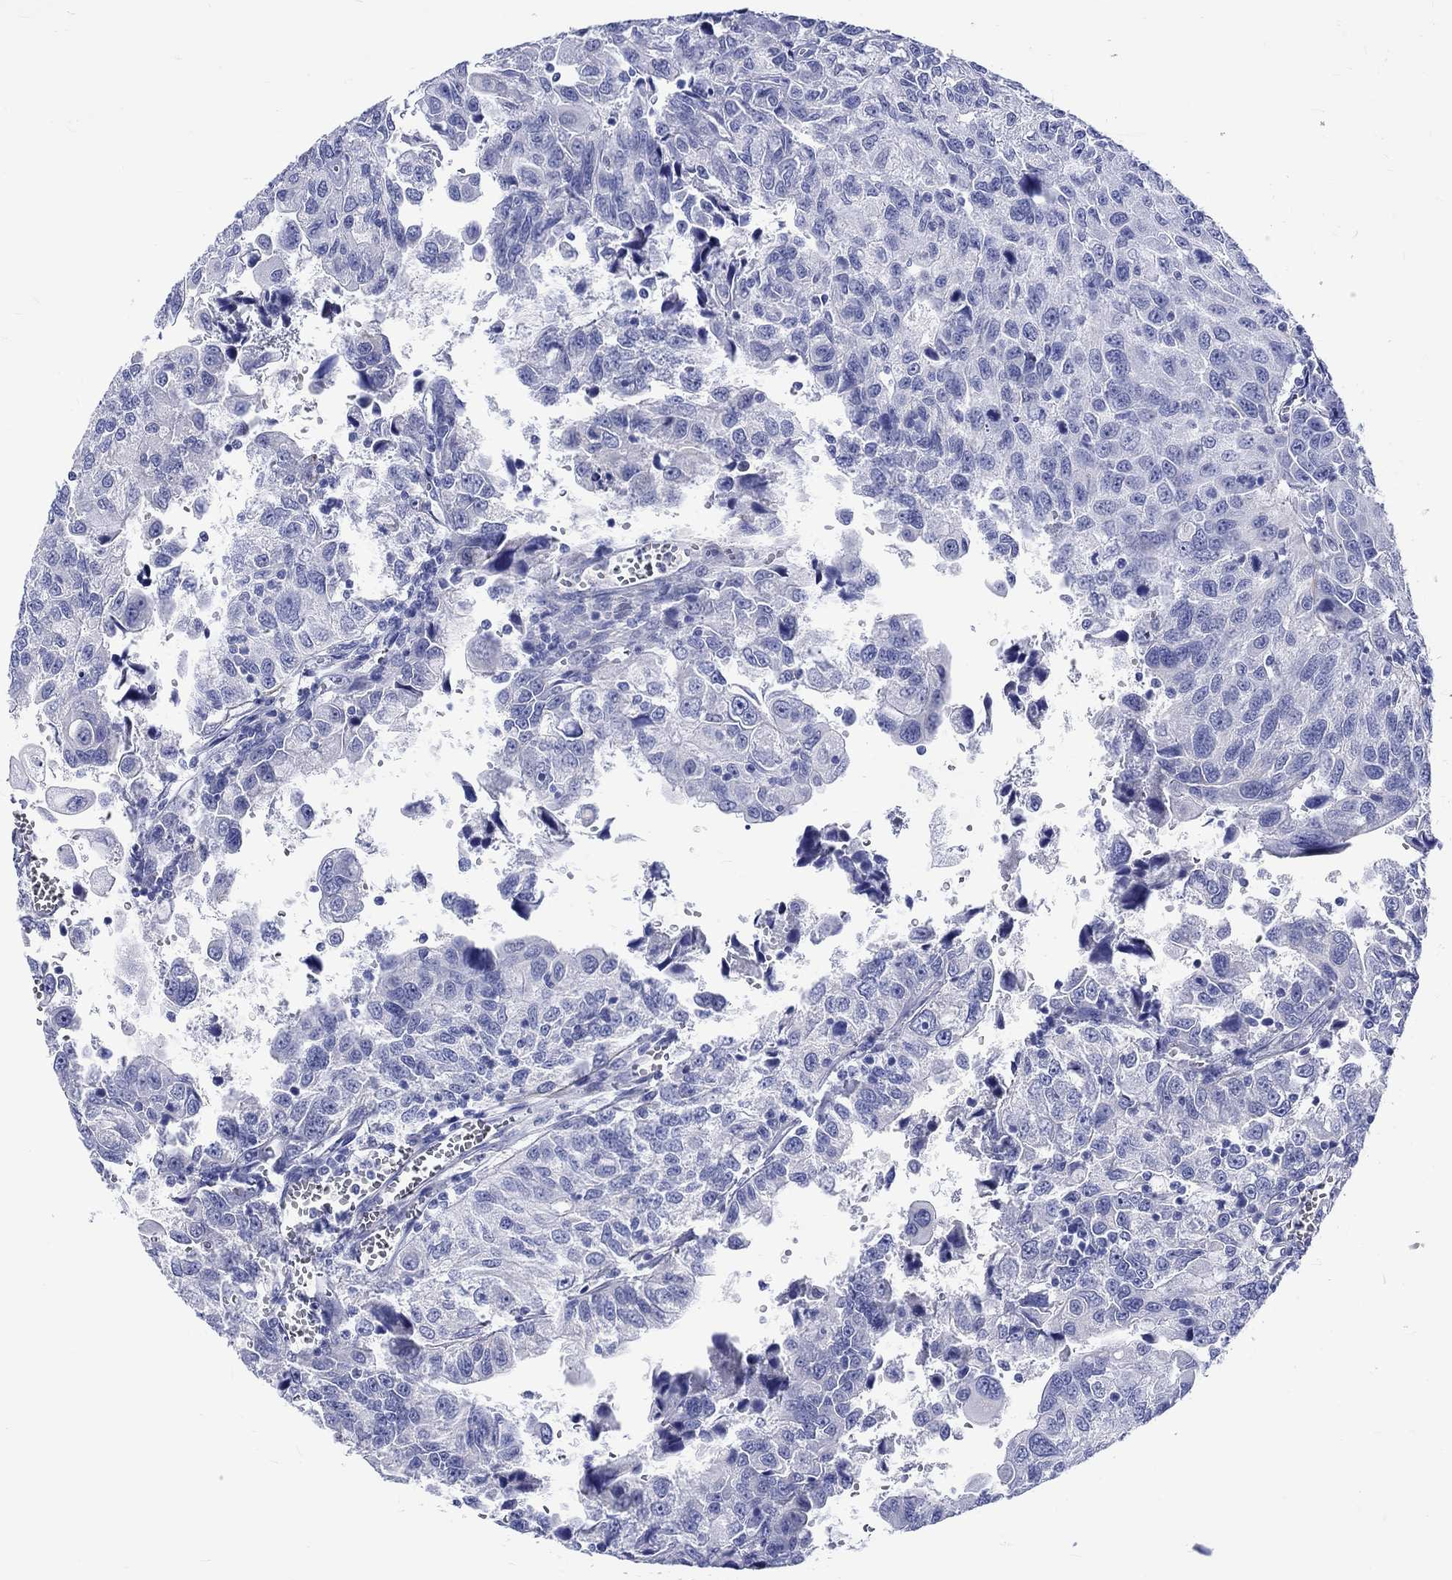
{"staining": {"intensity": "negative", "quantity": "none", "location": "none"}, "tissue": "urothelial cancer", "cell_type": "Tumor cells", "image_type": "cancer", "snomed": [{"axis": "morphology", "description": "Urothelial carcinoma, NOS"}, {"axis": "morphology", "description": "Urothelial carcinoma, High grade"}, {"axis": "topography", "description": "Urinary bladder"}], "caption": "Photomicrograph shows no protein staining in tumor cells of transitional cell carcinoma tissue.", "gene": "SH2D7", "patient": {"sex": "female", "age": 73}}